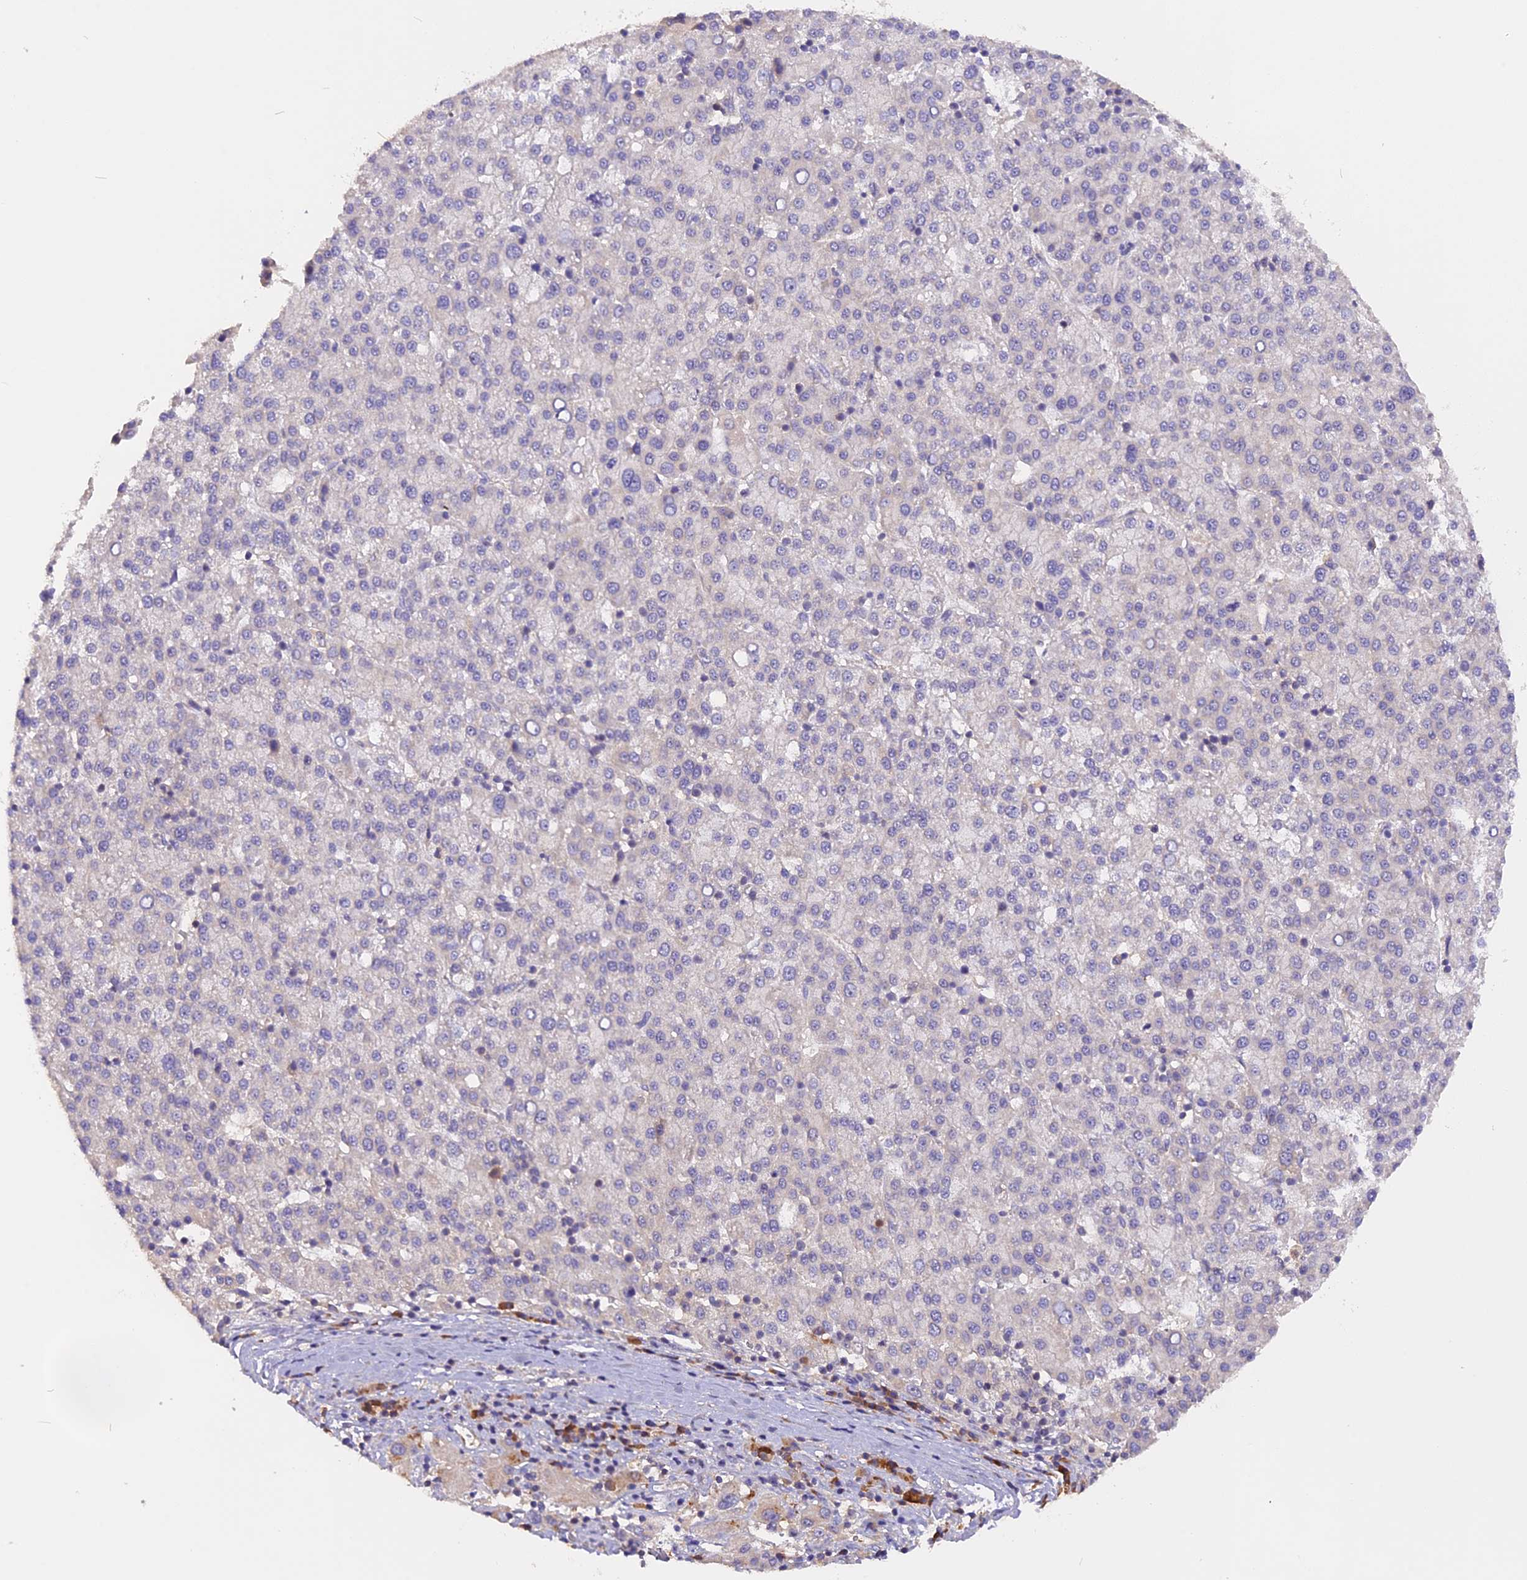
{"staining": {"intensity": "negative", "quantity": "none", "location": "none"}, "tissue": "liver cancer", "cell_type": "Tumor cells", "image_type": "cancer", "snomed": [{"axis": "morphology", "description": "Carcinoma, Hepatocellular, NOS"}, {"axis": "topography", "description": "Liver"}], "caption": "Tumor cells show no significant protein staining in liver hepatocellular carcinoma.", "gene": "MARK4", "patient": {"sex": "female", "age": 58}}